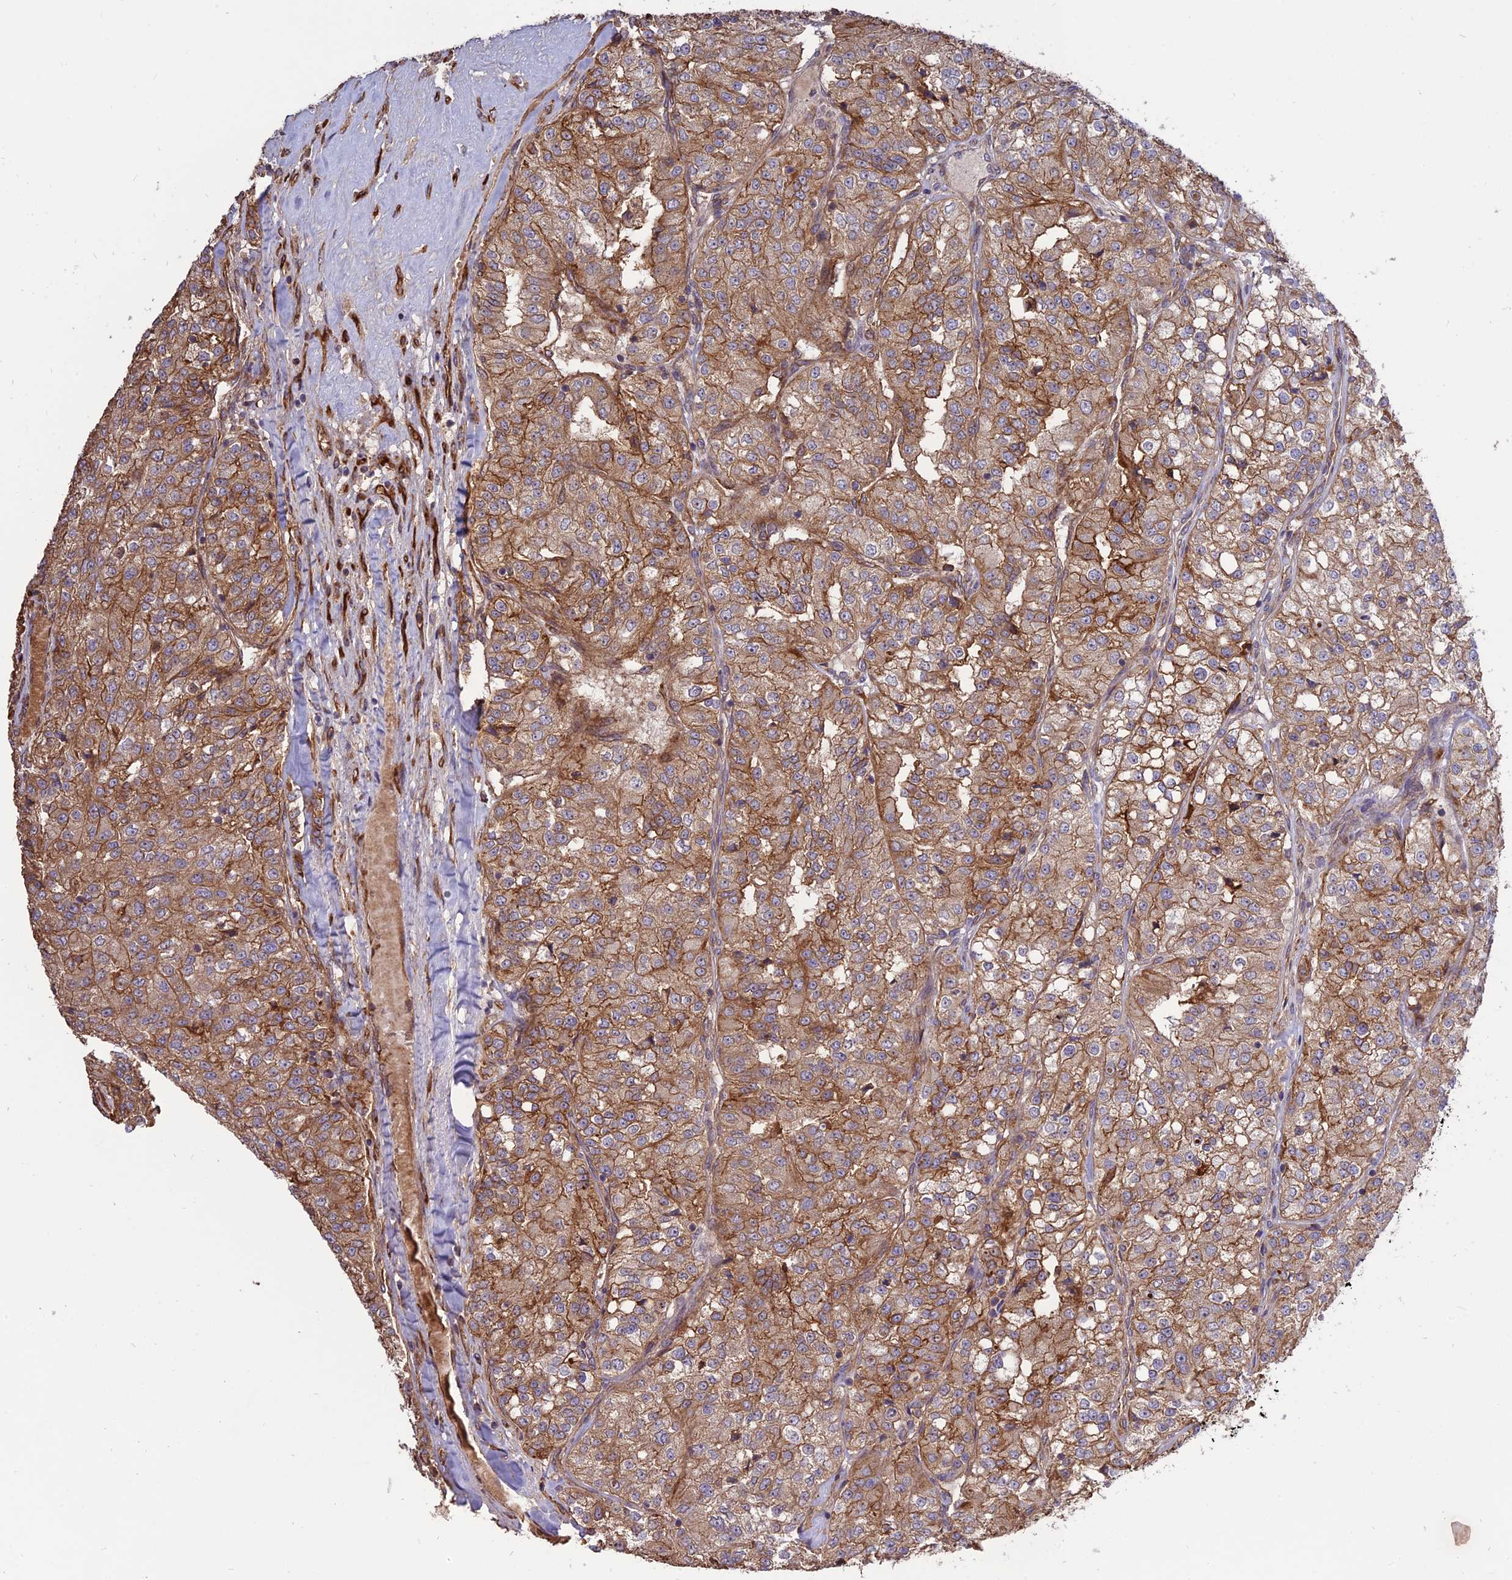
{"staining": {"intensity": "moderate", "quantity": ">75%", "location": "cytoplasmic/membranous"}, "tissue": "renal cancer", "cell_type": "Tumor cells", "image_type": "cancer", "snomed": [{"axis": "morphology", "description": "Adenocarcinoma, NOS"}, {"axis": "topography", "description": "Kidney"}], "caption": "The photomicrograph exhibits staining of adenocarcinoma (renal), revealing moderate cytoplasmic/membranous protein staining (brown color) within tumor cells.", "gene": "CRTAP", "patient": {"sex": "female", "age": 63}}